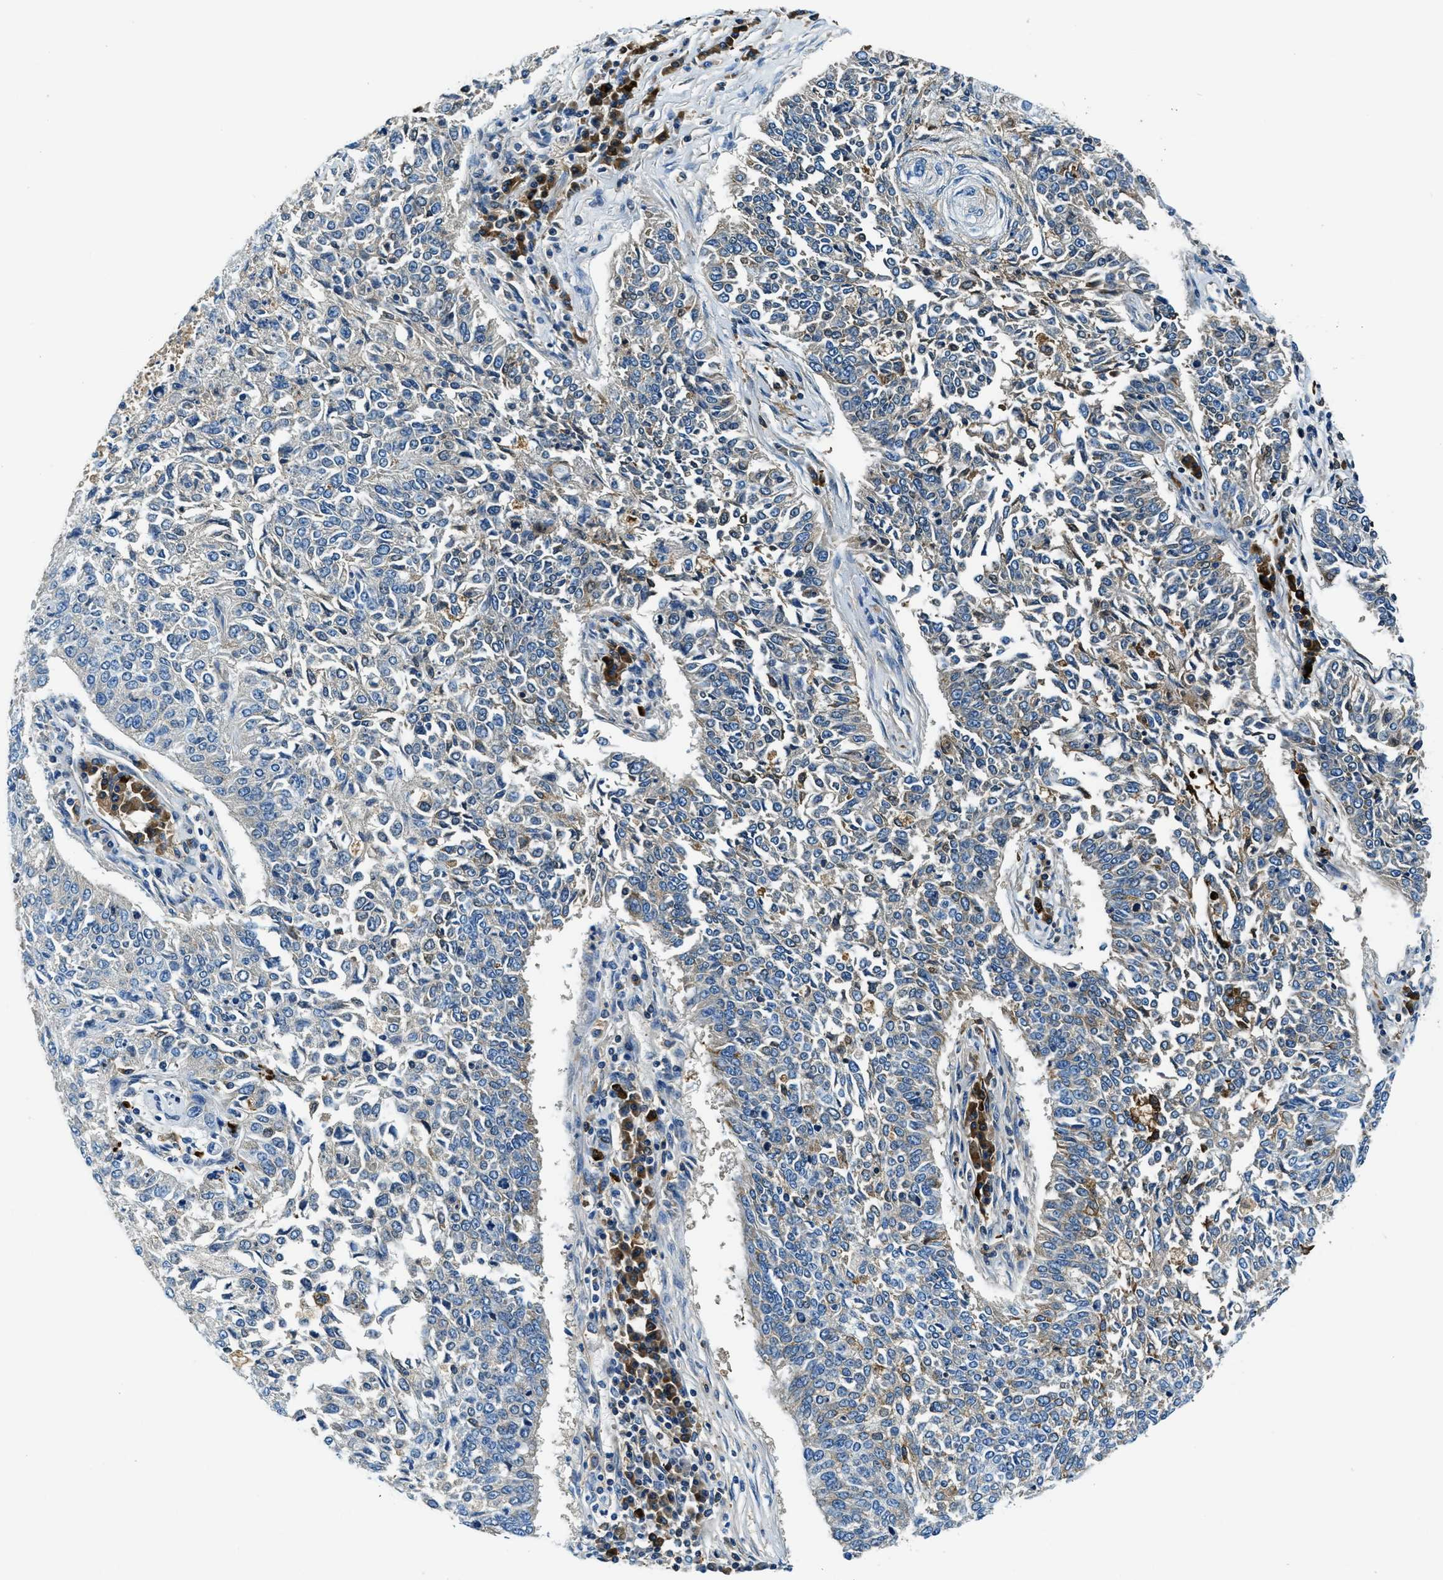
{"staining": {"intensity": "weak", "quantity": "<25%", "location": "cytoplasmic/membranous"}, "tissue": "lung cancer", "cell_type": "Tumor cells", "image_type": "cancer", "snomed": [{"axis": "morphology", "description": "Normal tissue, NOS"}, {"axis": "morphology", "description": "Squamous cell carcinoma, NOS"}, {"axis": "topography", "description": "Cartilage tissue"}, {"axis": "topography", "description": "Bronchus"}, {"axis": "topography", "description": "Lung"}], "caption": "Immunohistochemical staining of lung cancer (squamous cell carcinoma) reveals no significant staining in tumor cells.", "gene": "TMEM186", "patient": {"sex": "female", "age": 49}}